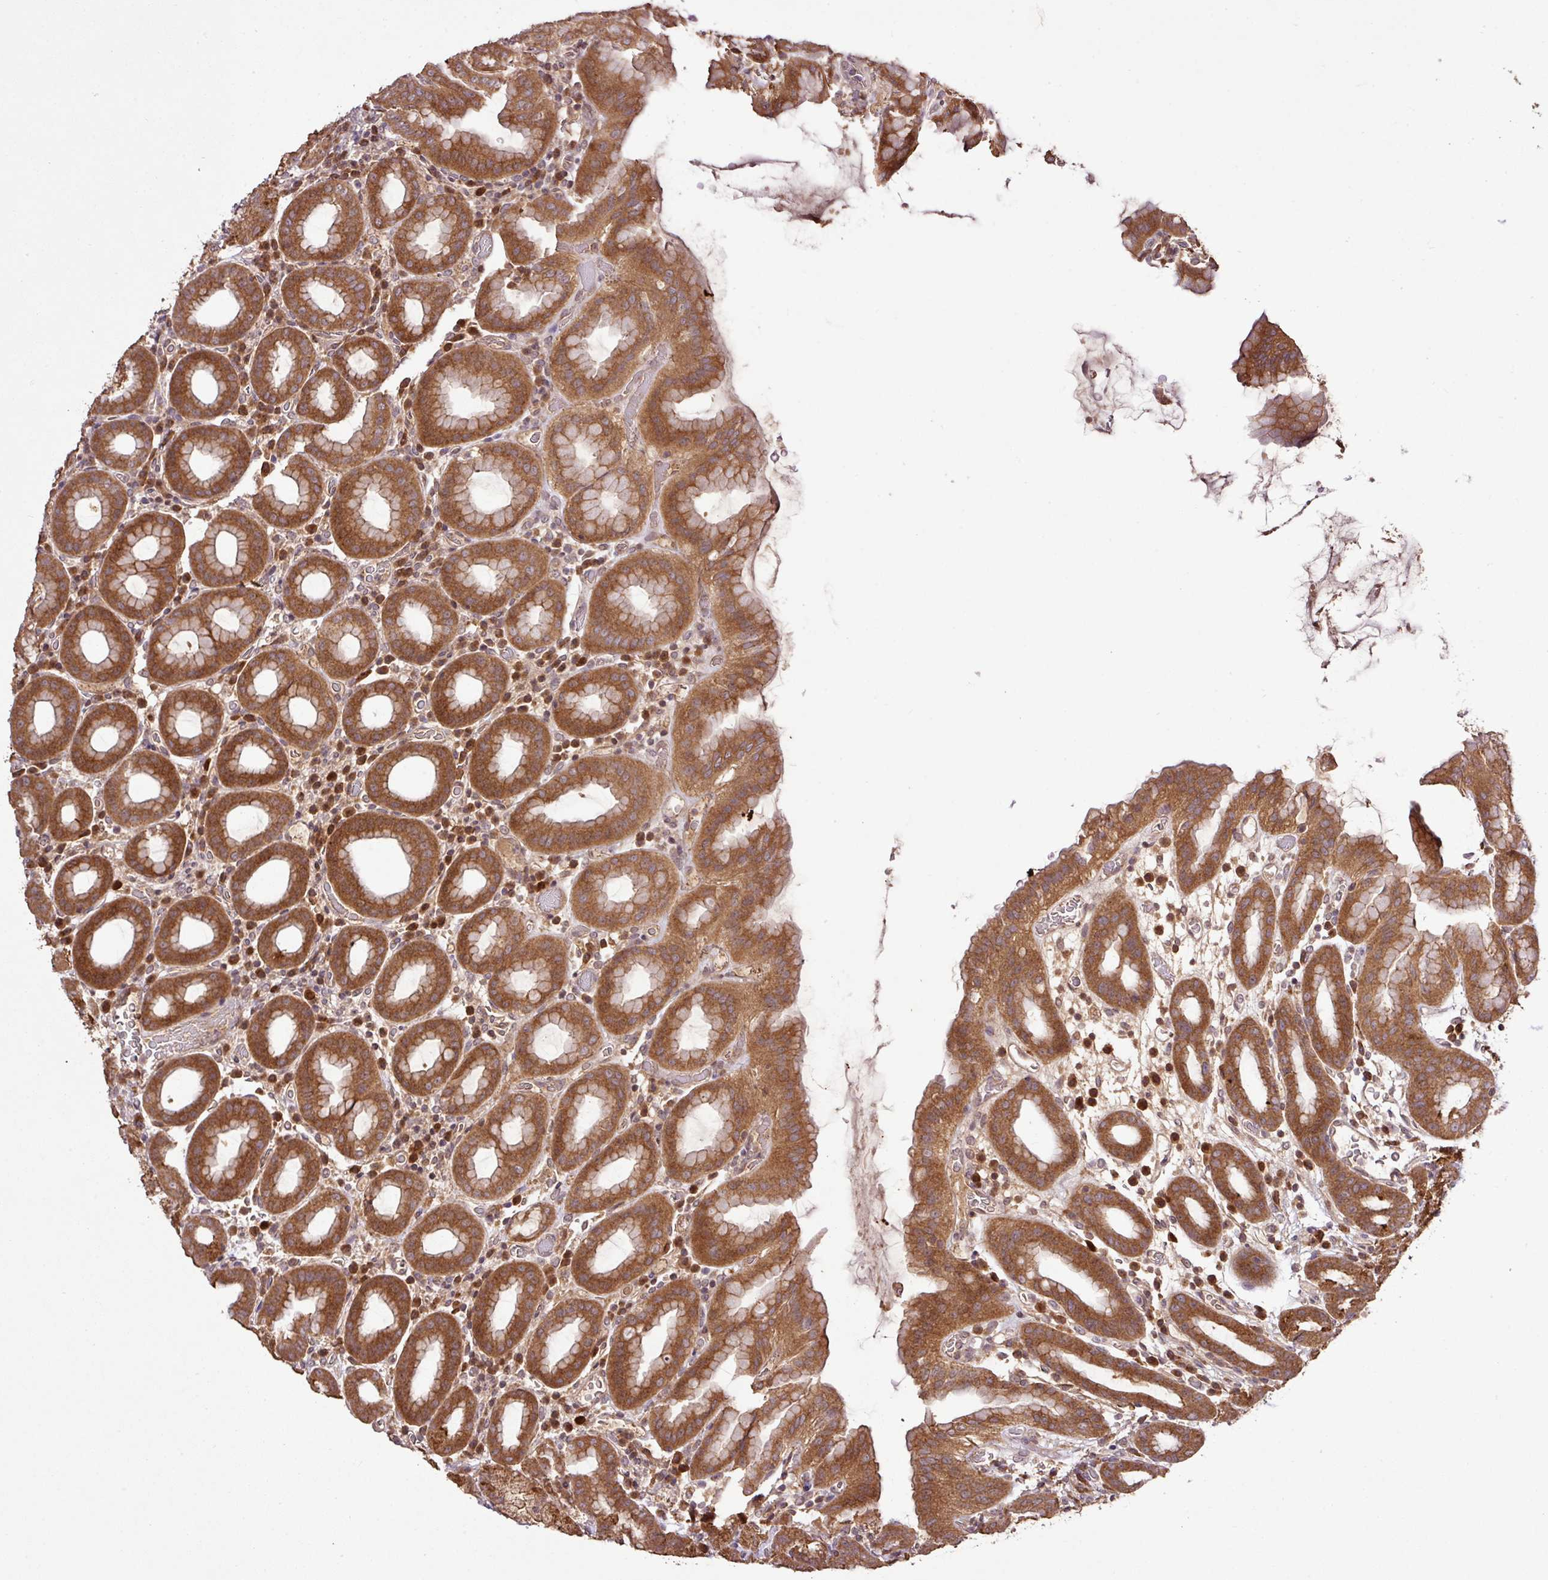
{"staining": {"intensity": "strong", "quantity": ">75%", "location": "cytoplasmic/membranous"}, "tissue": "stomach", "cell_type": "Glandular cells", "image_type": "normal", "snomed": [{"axis": "morphology", "description": "Normal tissue, NOS"}, {"axis": "topography", "description": "Stomach, upper"}, {"axis": "topography", "description": "Stomach"}], "caption": "Immunohistochemical staining of unremarkable stomach demonstrates high levels of strong cytoplasmic/membranous expression in approximately >75% of glandular cells. (Brightfield microscopy of DAB IHC at high magnification).", "gene": "FAIM", "patient": {"sex": "male", "age": 68}}